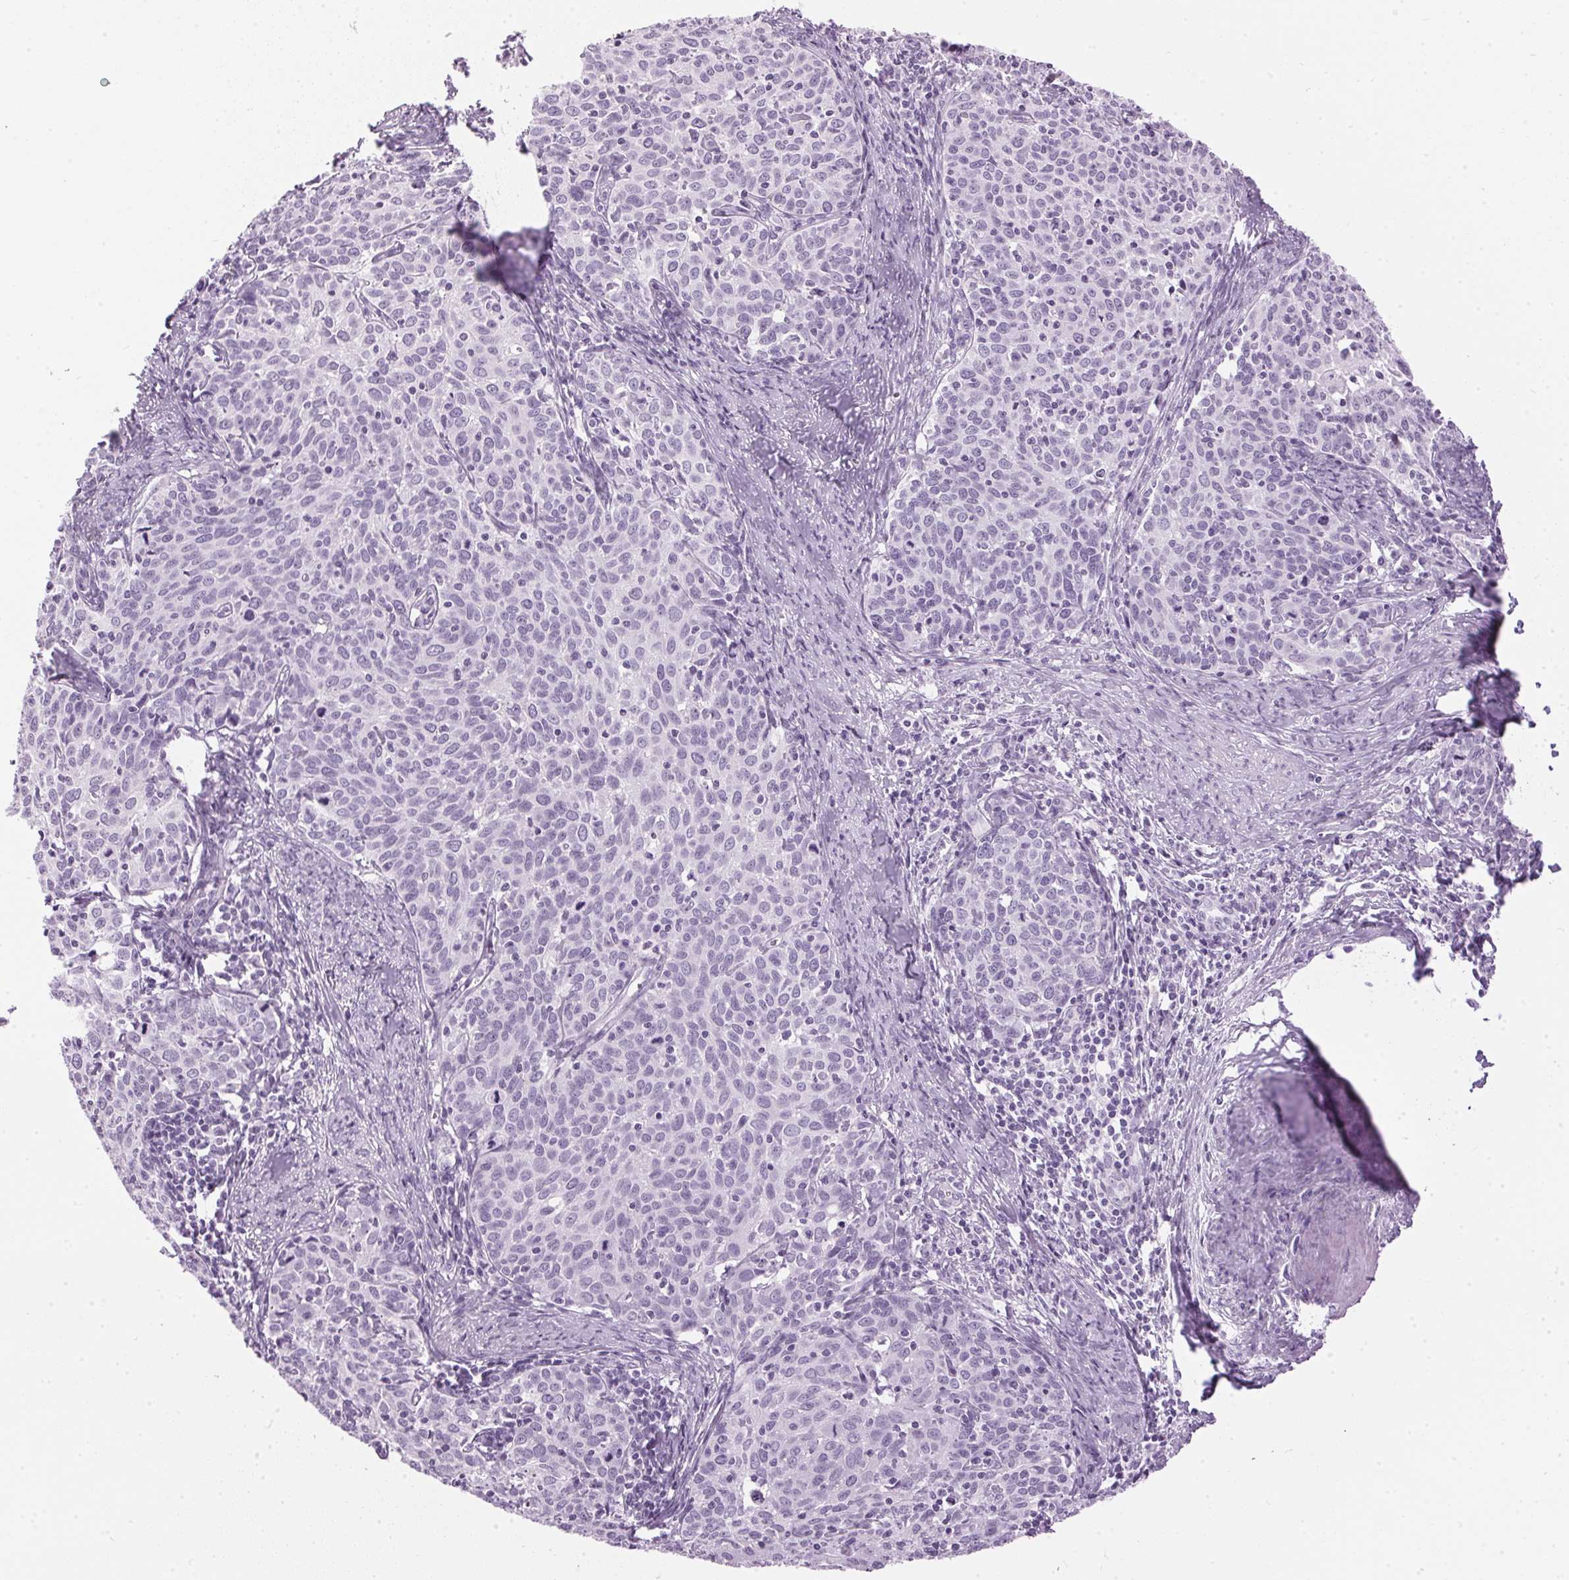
{"staining": {"intensity": "negative", "quantity": "none", "location": "none"}, "tissue": "cervical cancer", "cell_type": "Tumor cells", "image_type": "cancer", "snomed": [{"axis": "morphology", "description": "Squamous cell carcinoma, NOS"}, {"axis": "topography", "description": "Cervix"}], "caption": "High power microscopy photomicrograph of an immunohistochemistry histopathology image of cervical cancer (squamous cell carcinoma), revealing no significant positivity in tumor cells.", "gene": "SP7", "patient": {"sex": "female", "age": 62}}